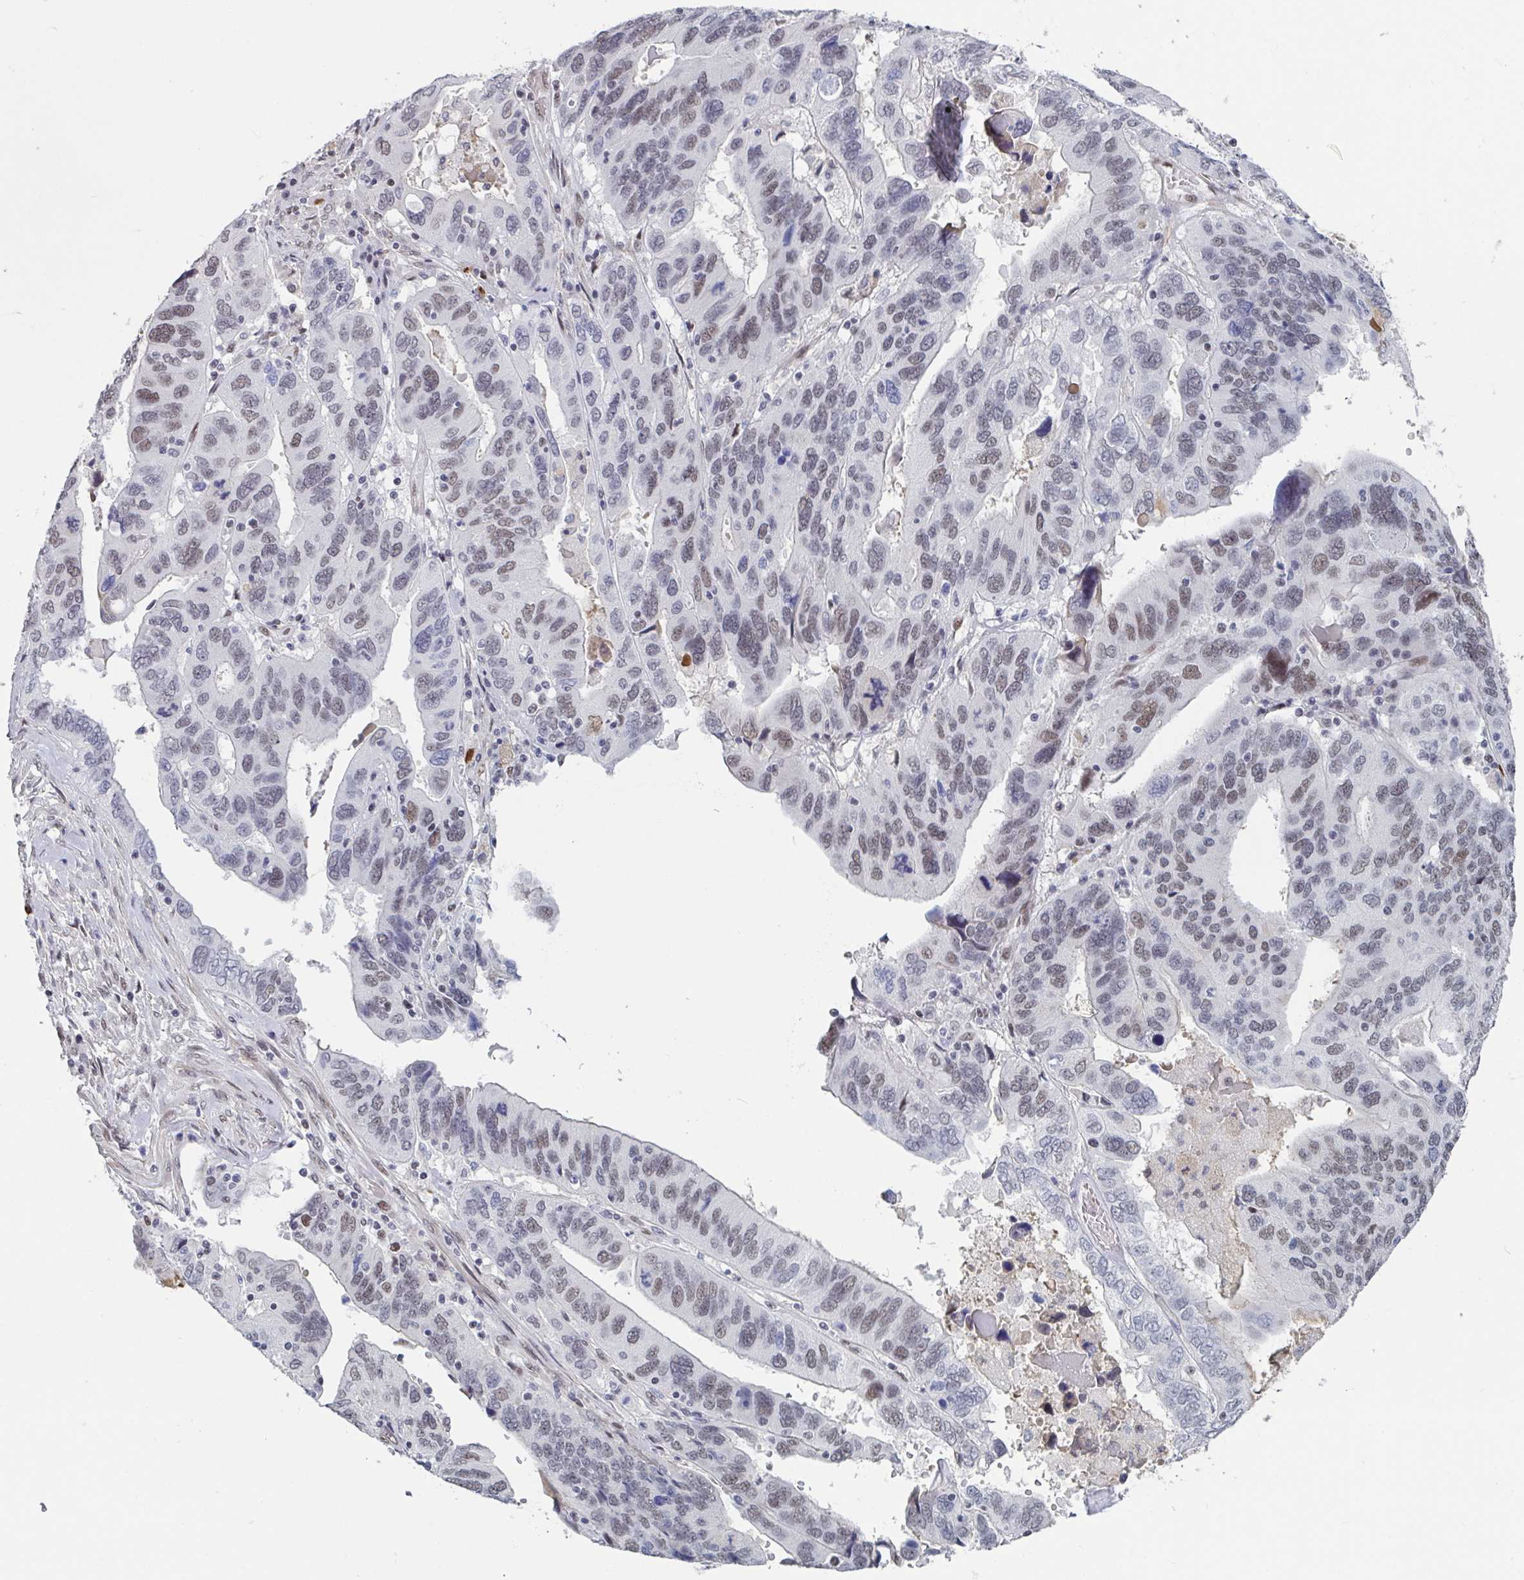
{"staining": {"intensity": "moderate", "quantity": "25%-75%", "location": "nuclear"}, "tissue": "ovarian cancer", "cell_type": "Tumor cells", "image_type": "cancer", "snomed": [{"axis": "morphology", "description": "Cystadenocarcinoma, serous, NOS"}, {"axis": "topography", "description": "Ovary"}], "caption": "This histopathology image reveals immunohistochemistry staining of human ovarian cancer (serous cystadenocarcinoma), with medium moderate nuclear staining in approximately 25%-75% of tumor cells.", "gene": "BCL7B", "patient": {"sex": "female", "age": 79}}